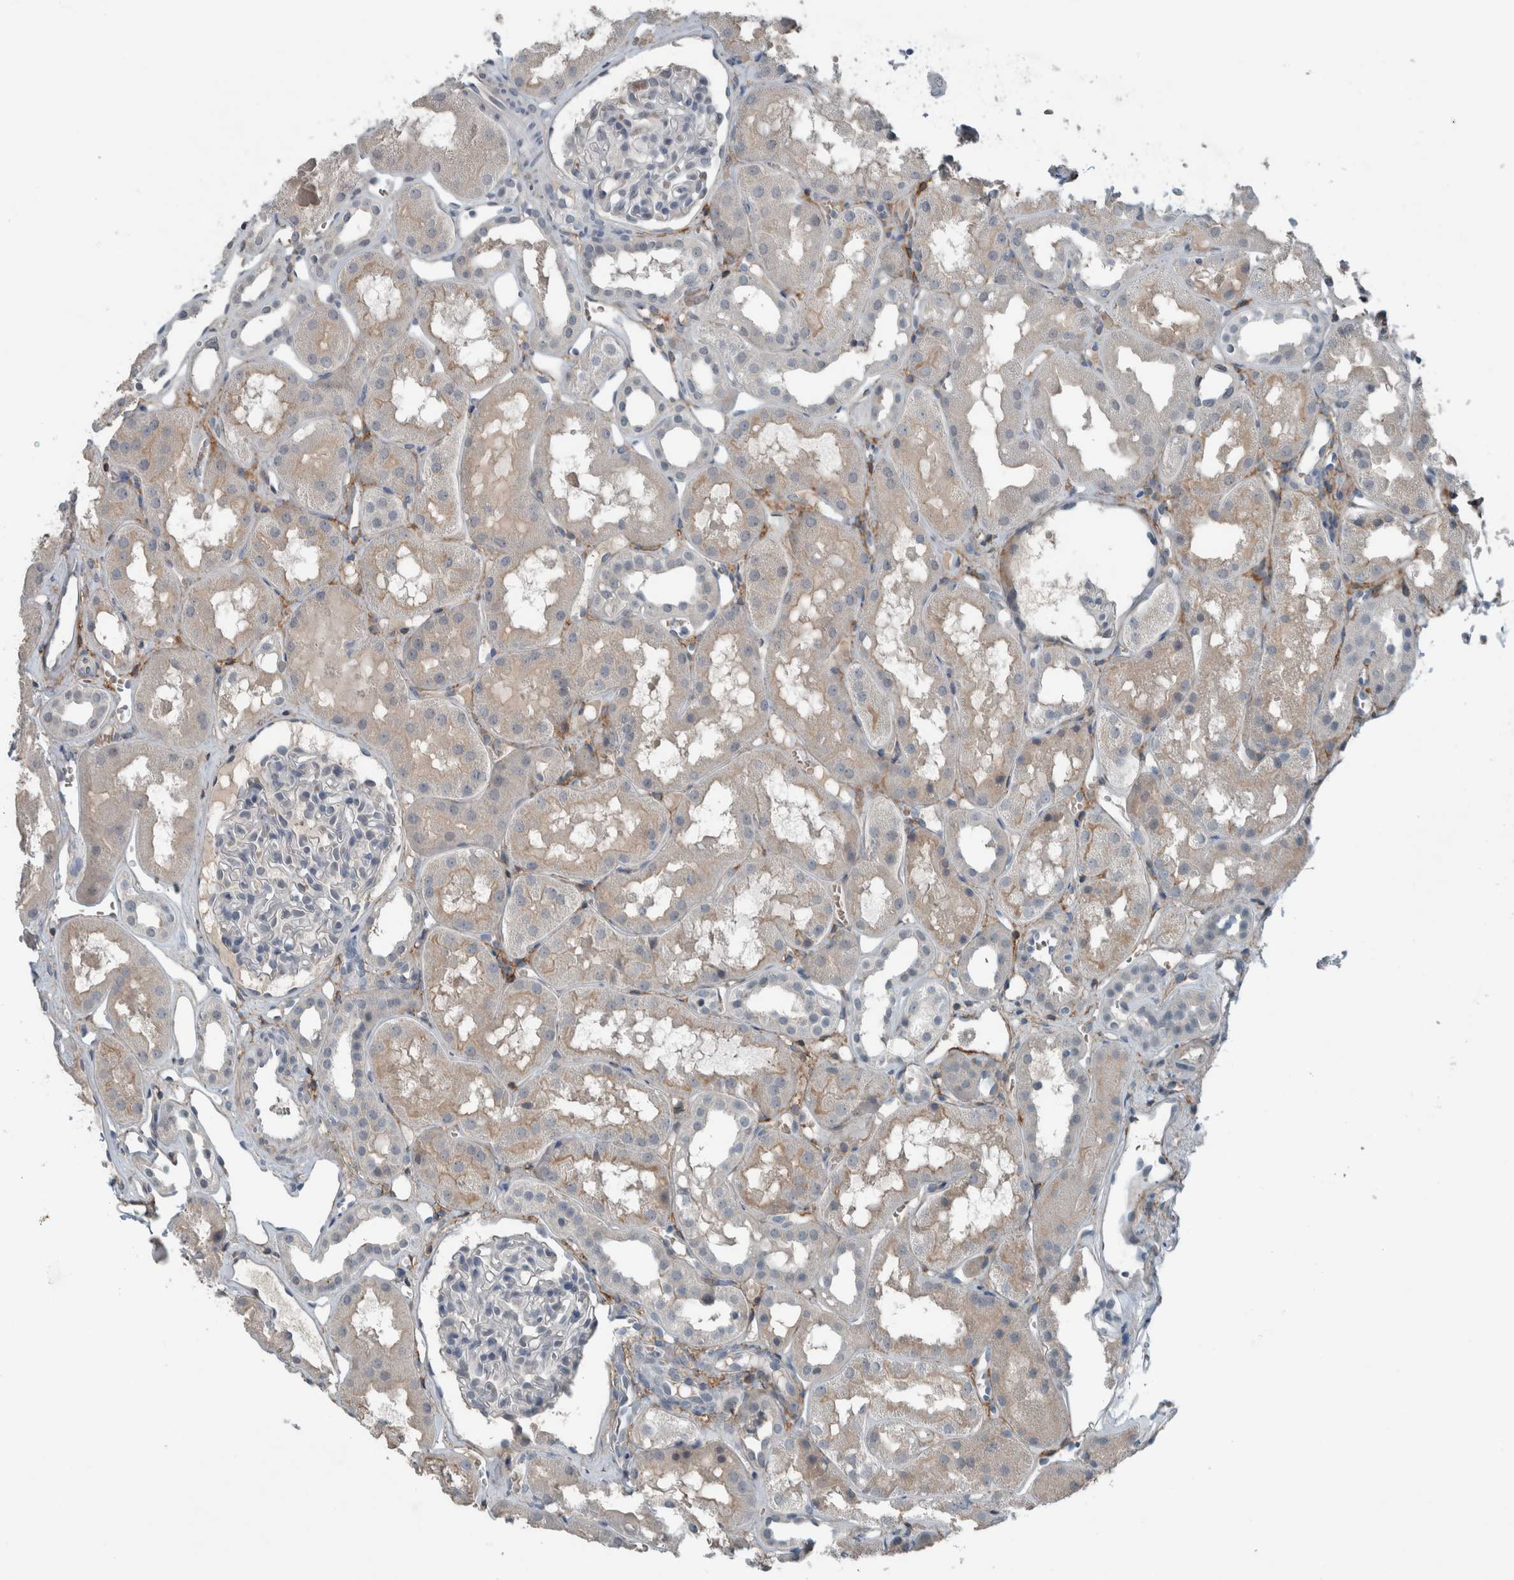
{"staining": {"intensity": "negative", "quantity": "none", "location": "none"}, "tissue": "kidney", "cell_type": "Cells in glomeruli", "image_type": "normal", "snomed": [{"axis": "morphology", "description": "Normal tissue, NOS"}, {"axis": "topography", "description": "Kidney"}], "caption": "A high-resolution image shows immunohistochemistry (IHC) staining of unremarkable kidney, which displays no significant expression in cells in glomeruli. (DAB IHC with hematoxylin counter stain).", "gene": "JADE2", "patient": {"sex": "male", "age": 16}}